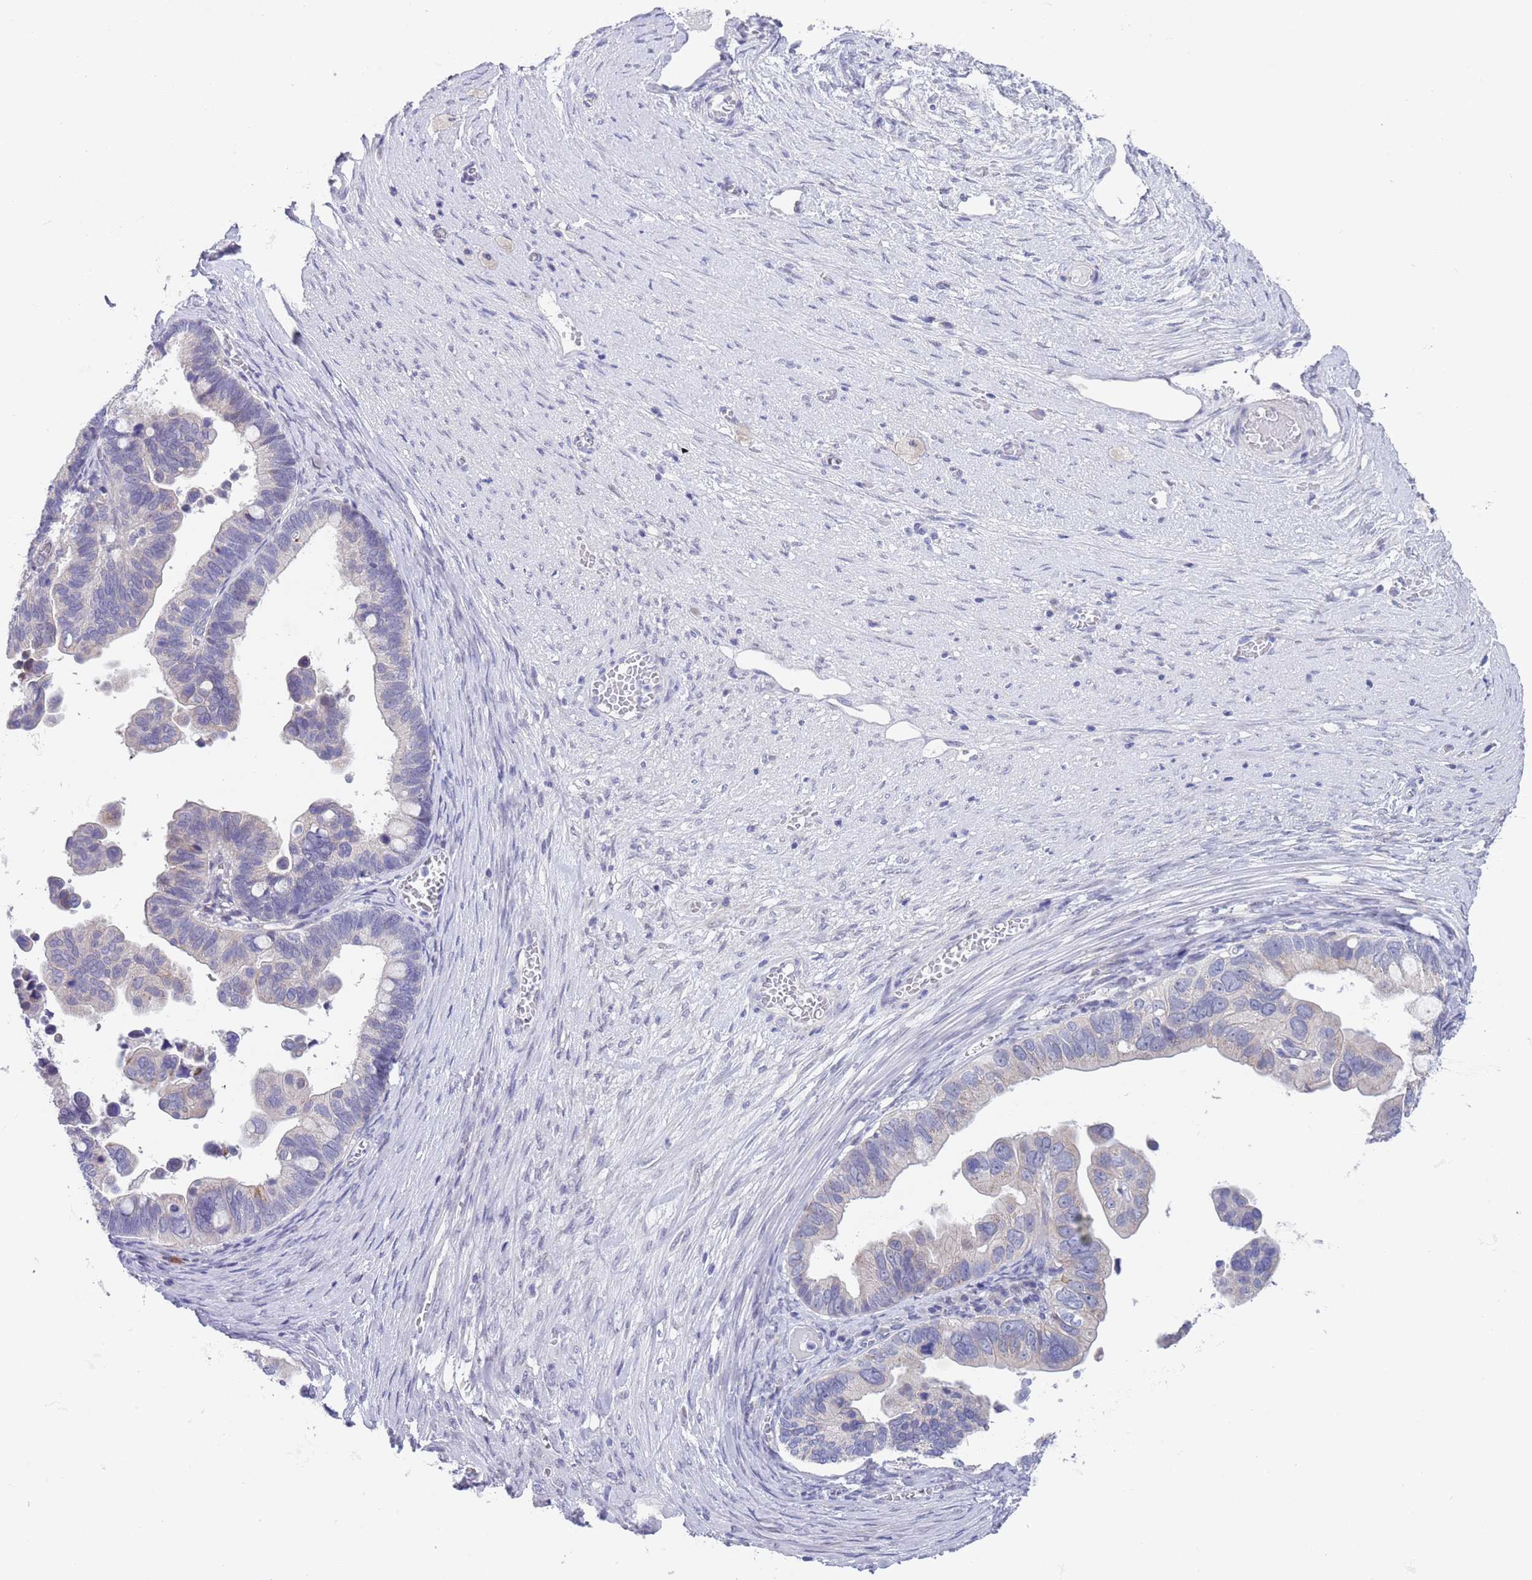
{"staining": {"intensity": "negative", "quantity": "none", "location": "none"}, "tissue": "ovarian cancer", "cell_type": "Tumor cells", "image_type": "cancer", "snomed": [{"axis": "morphology", "description": "Cystadenocarcinoma, serous, NOS"}, {"axis": "topography", "description": "Ovary"}], "caption": "Immunohistochemistry image of neoplastic tissue: human ovarian serous cystadenocarcinoma stained with DAB displays no significant protein staining in tumor cells.", "gene": "SPIRE2", "patient": {"sex": "female", "age": 56}}